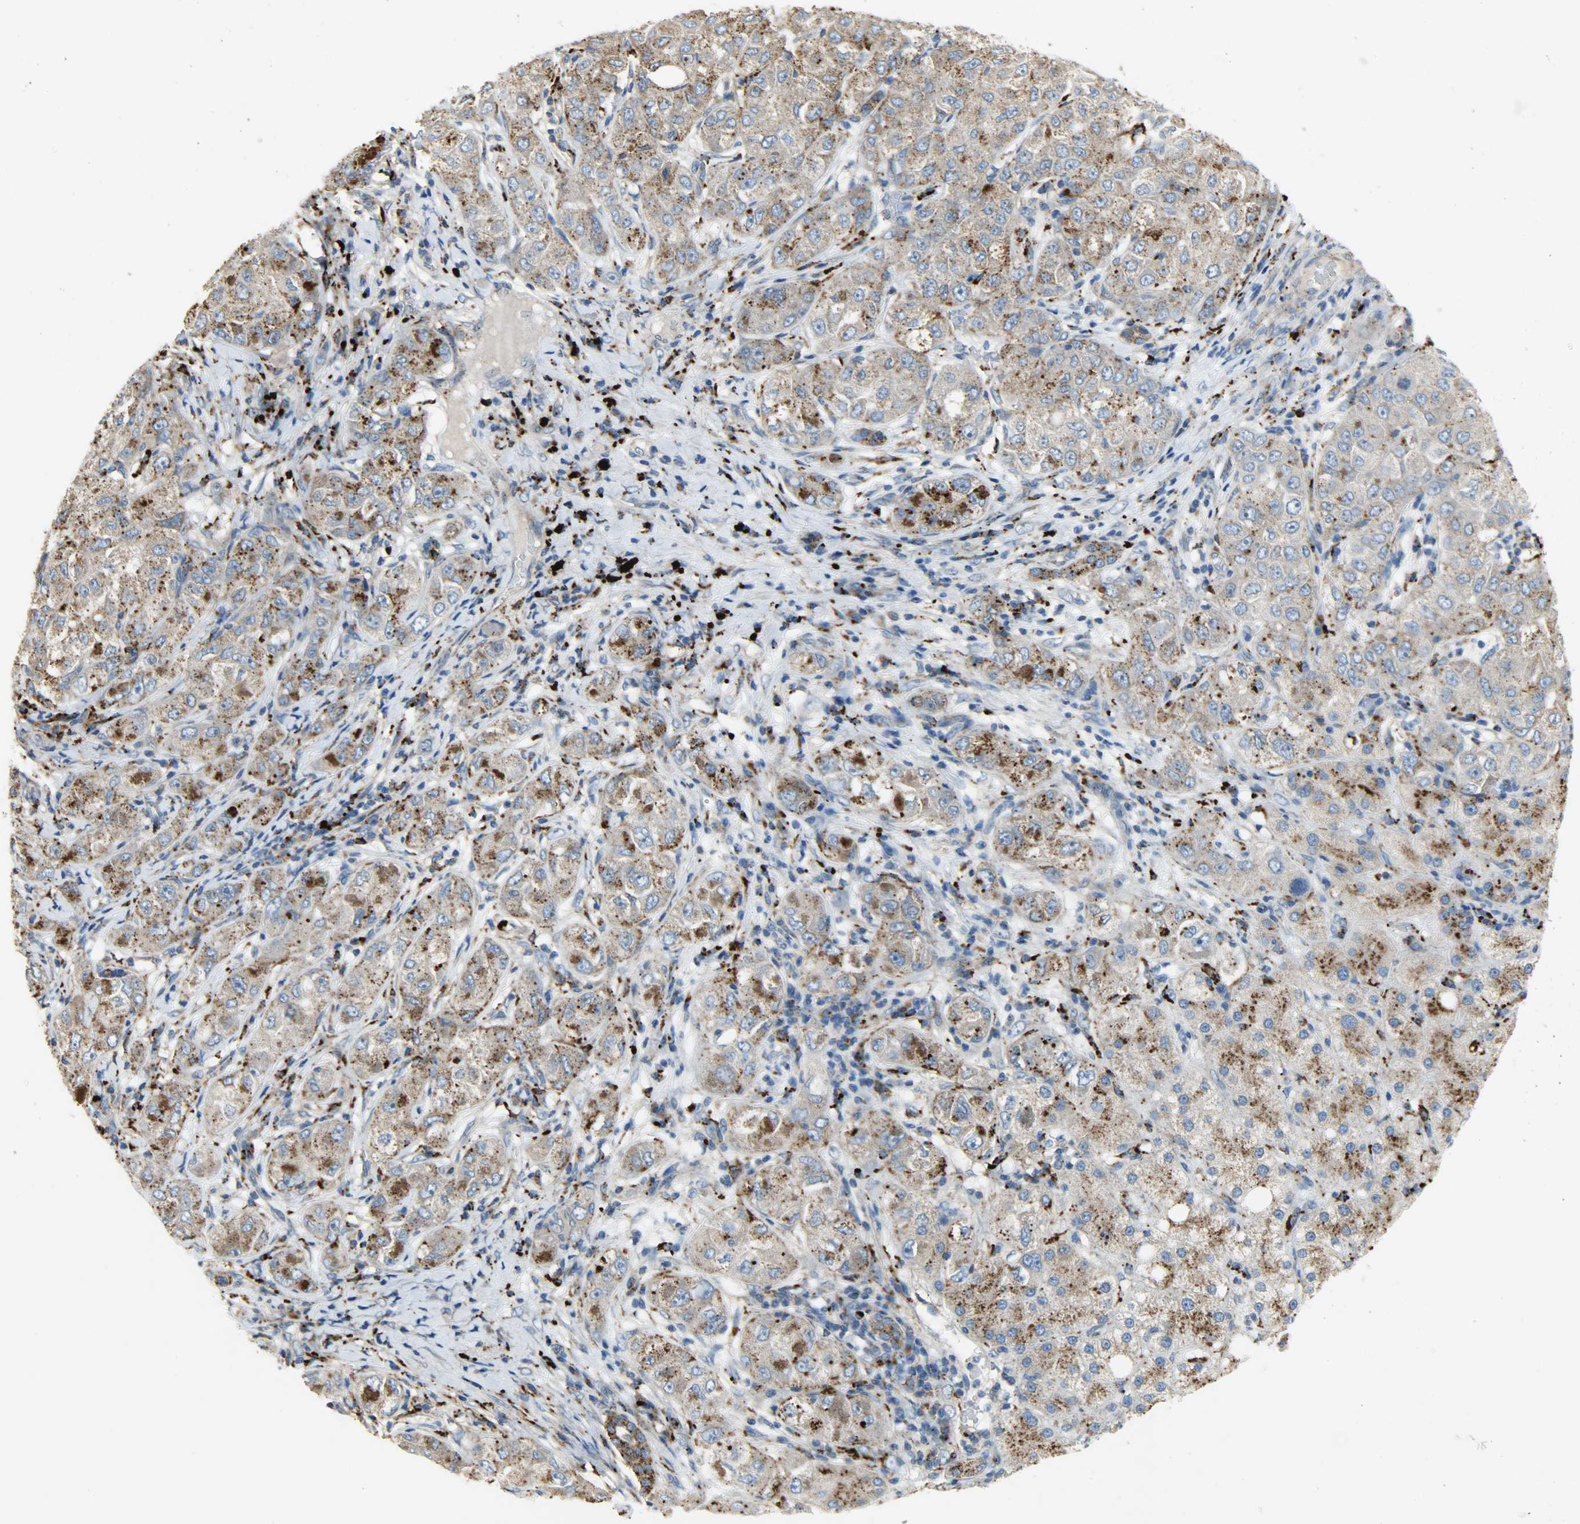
{"staining": {"intensity": "moderate", "quantity": ">75%", "location": "cytoplasmic/membranous"}, "tissue": "liver cancer", "cell_type": "Tumor cells", "image_type": "cancer", "snomed": [{"axis": "morphology", "description": "Carcinoma, Hepatocellular, NOS"}, {"axis": "topography", "description": "Liver"}], "caption": "The micrograph displays staining of liver hepatocellular carcinoma, revealing moderate cytoplasmic/membranous protein positivity (brown color) within tumor cells. The staining was performed using DAB (3,3'-diaminobenzidine) to visualize the protein expression in brown, while the nuclei were stained in blue with hematoxylin (Magnification: 20x).", "gene": "ASAH1", "patient": {"sex": "male", "age": 80}}